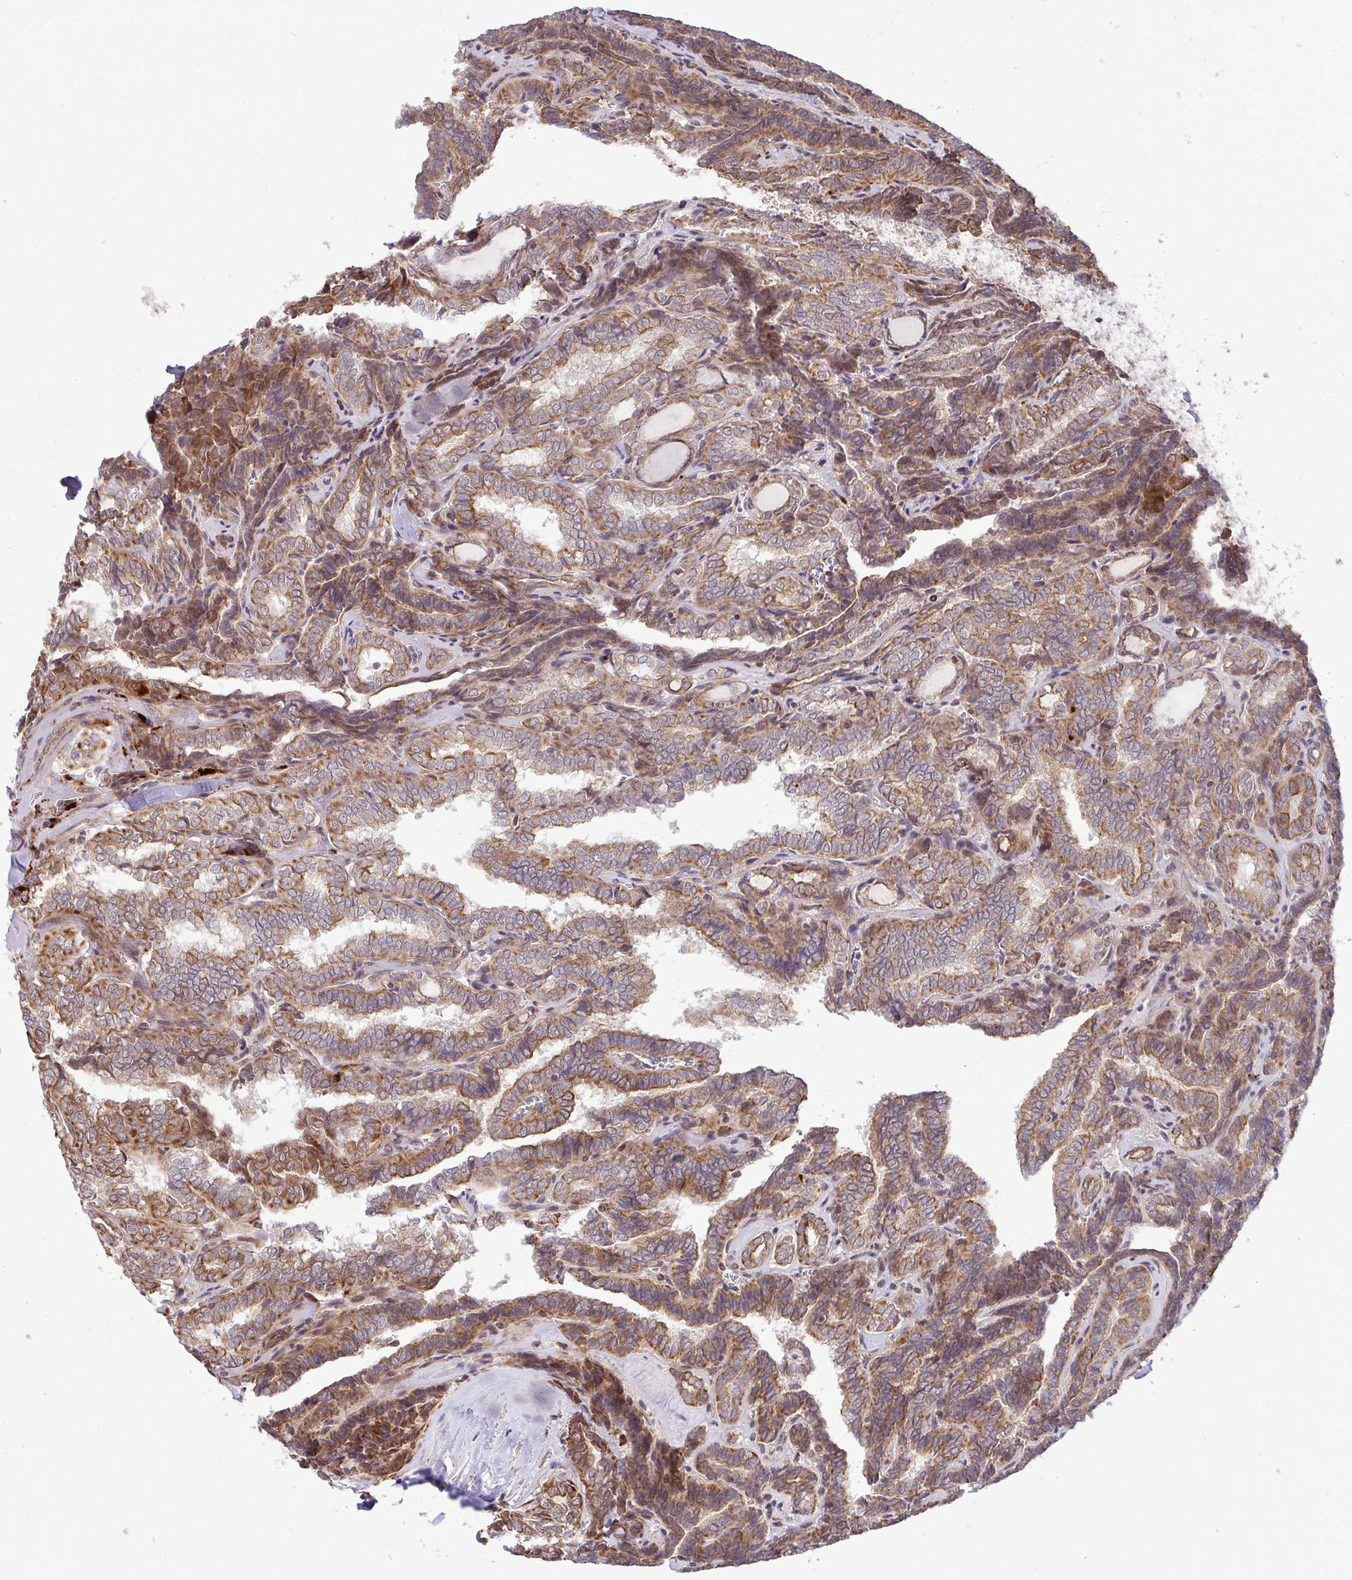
{"staining": {"intensity": "moderate", "quantity": ">75%", "location": "cytoplasmic/membranous"}, "tissue": "thyroid cancer", "cell_type": "Tumor cells", "image_type": "cancer", "snomed": [{"axis": "morphology", "description": "Papillary adenocarcinoma, NOS"}, {"axis": "topography", "description": "Thyroid gland"}], "caption": "High-power microscopy captured an immunohistochemistry (IHC) histopathology image of thyroid papillary adenocarcinoma, revealing moderate cytoplasmic/membranous expression in about >75% of tumor cells. (DAB (3,3'-diaminobenzidine) IHC, brown staining for protein, blue staining for nuclei).", "gene": "TRIM44", "patient": {"sex": "female", "age": 30}}